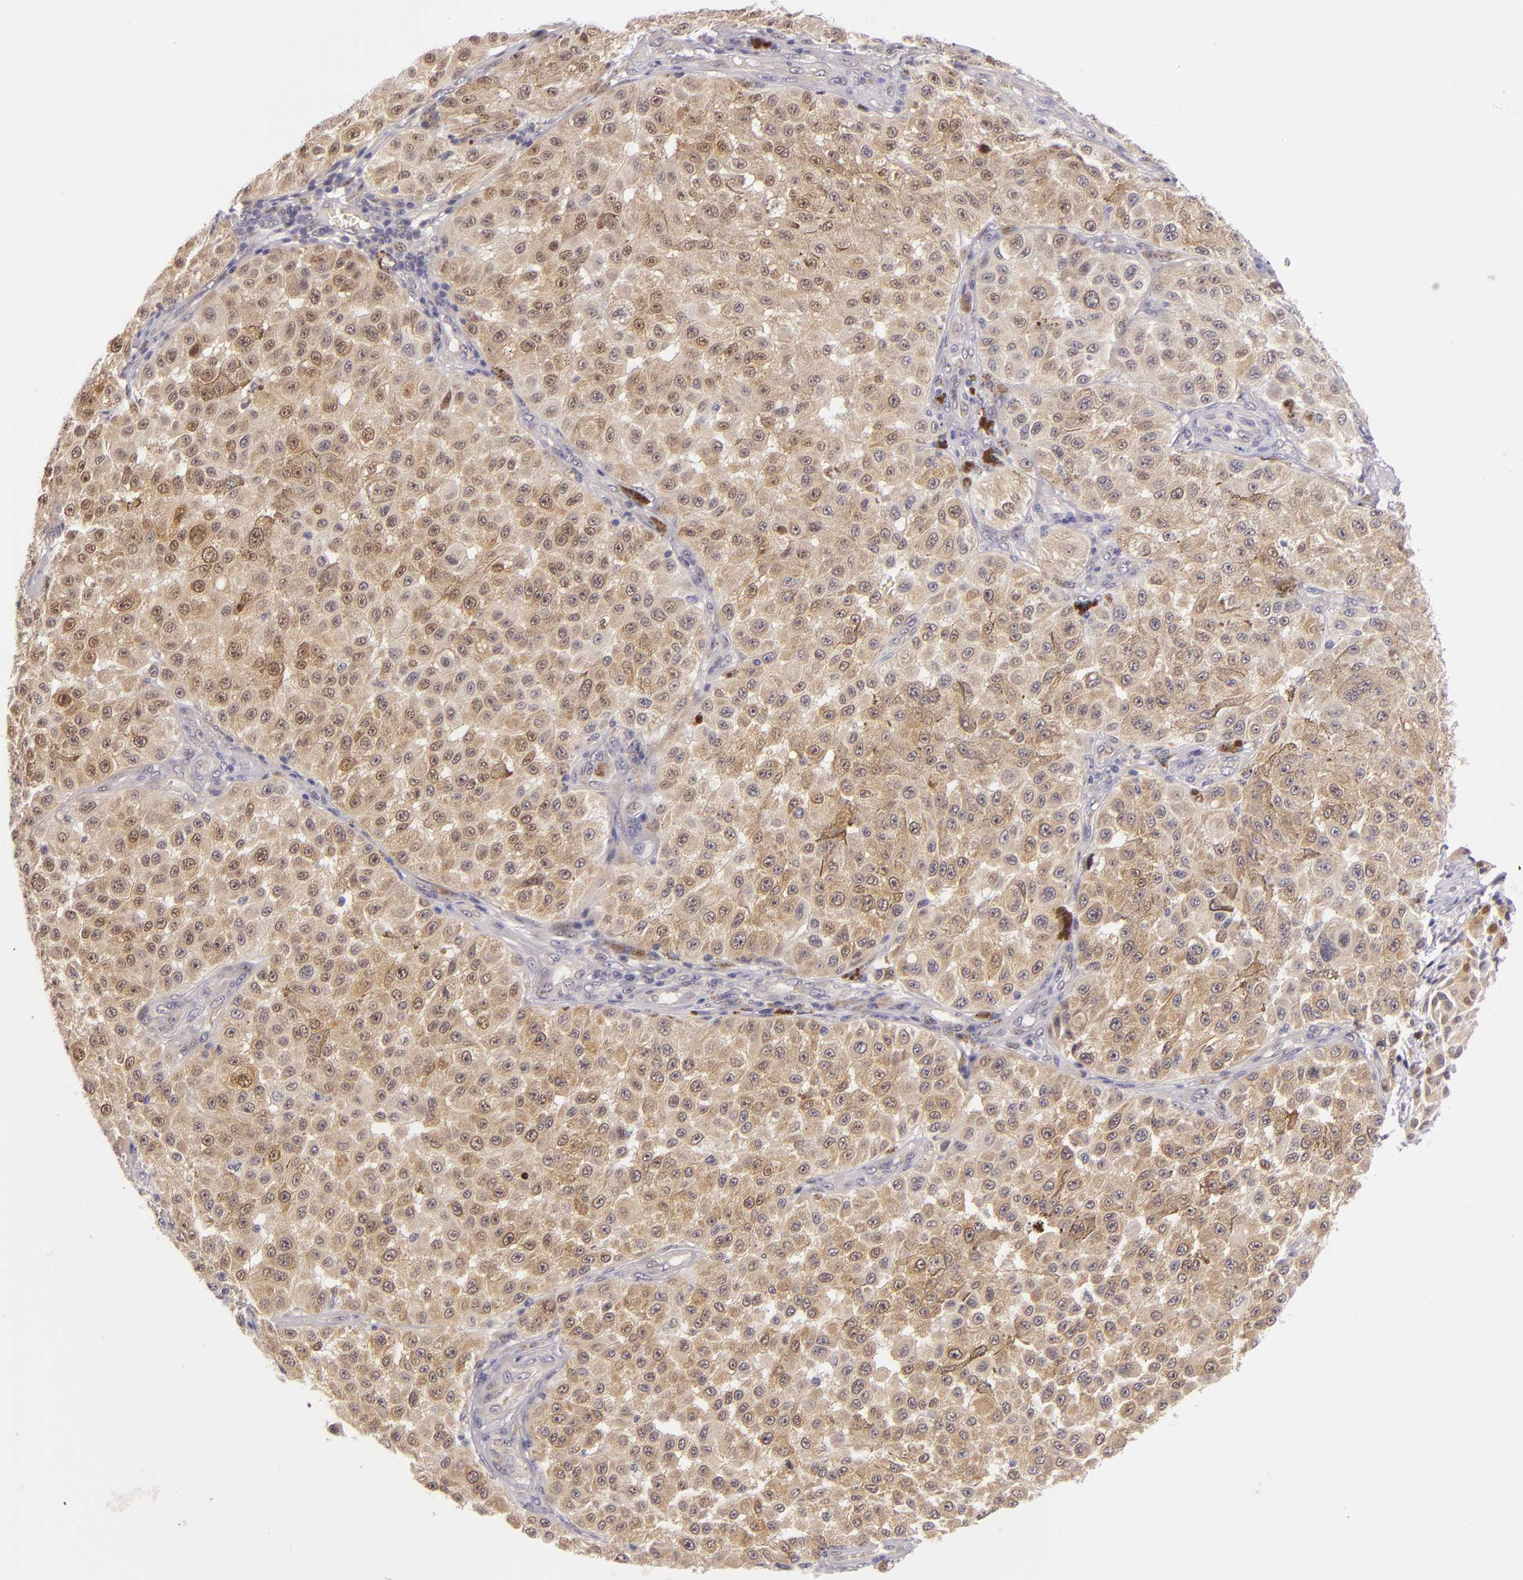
{"staining": {"intensity": "weak", "quantity": "25%-75%", "location": "cytoplasmic/membranous"}, "tissue": "melanoma", "cell_type": "Tumor cells", "image_type": "cancer", "snomed": [{"axis": "morphology", "description": "Malignant melanoma, NOS"}, {"axis": "topography", "description": "Skin"}], "caption": "This is a photomicrograph of immunohistochemistry staining of melanoma, which shows weak staining in the cytoplasmic/membranous of tumor cells.", "gene": "CSE1L", "patient": {"sex": "female", "age": 64}}